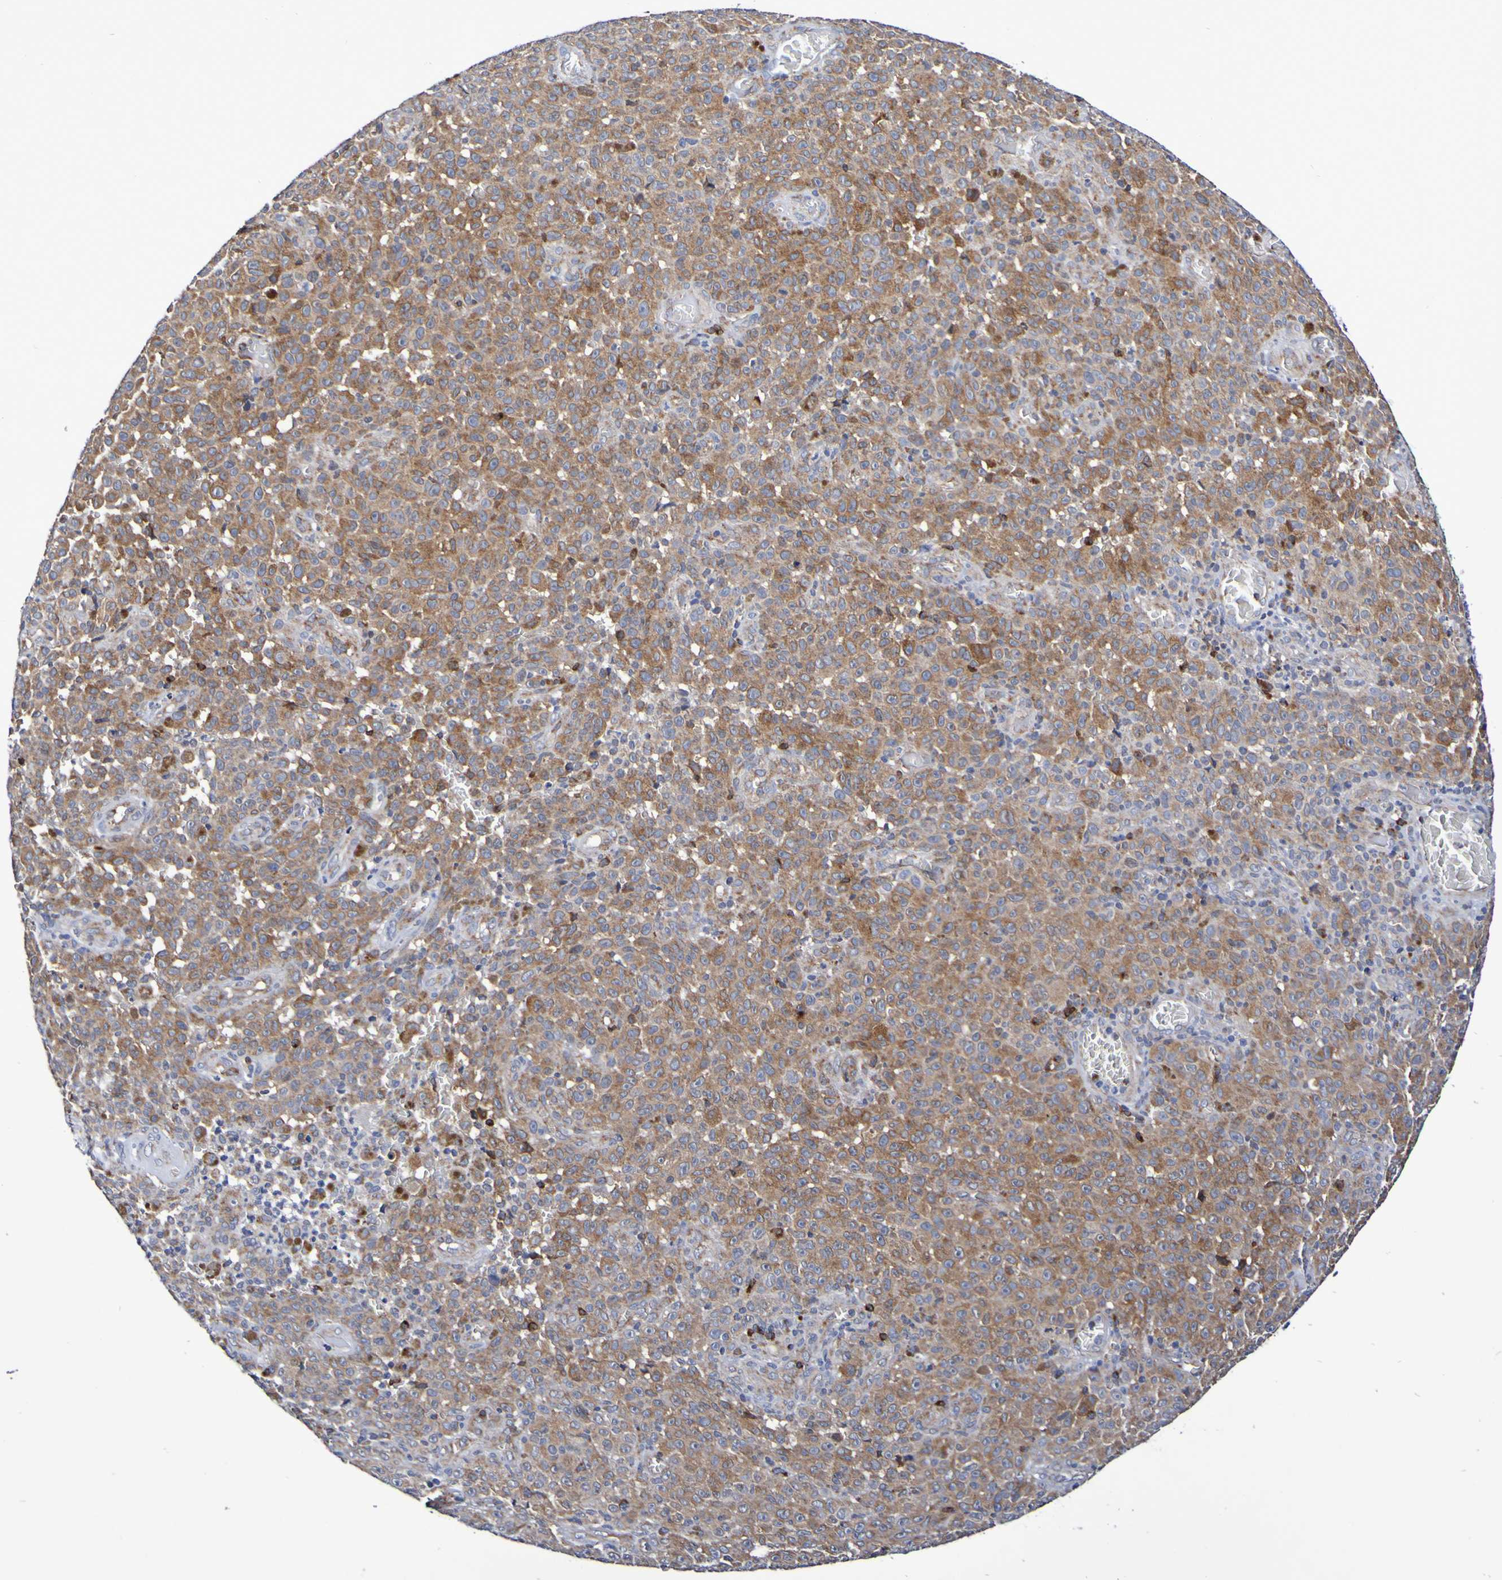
{"staining": {"intensity": "moderate", "quantity": ">75%", "location": "cytoplasmic/membranous"}, "tissue": "melanoma", "cell_type": "Tumor cells", "image_type": "cancer", "snomed": [{"axis": "morphology", "description": "Malignant melanoma, NOS"}, {"axis": "topography", "description": "Skin"}], "caption": "High-magnification brightfield microscopy of melanoma stained with DAB (3,3'-diaminobenzidine) (brown) and counterstained with hematoxylin (blue). tumor cells exhibit moderate cytoplasmic/membranous positivity is present in about>75% of cells. (Stains: DAB (3,3'-diaminobenzidine) in brown, nuclei in blue, Microscopy: brightfield microscopy at high magnification).", "gene": "GJB1", "patient": {"sex": "female", "age": 82}}